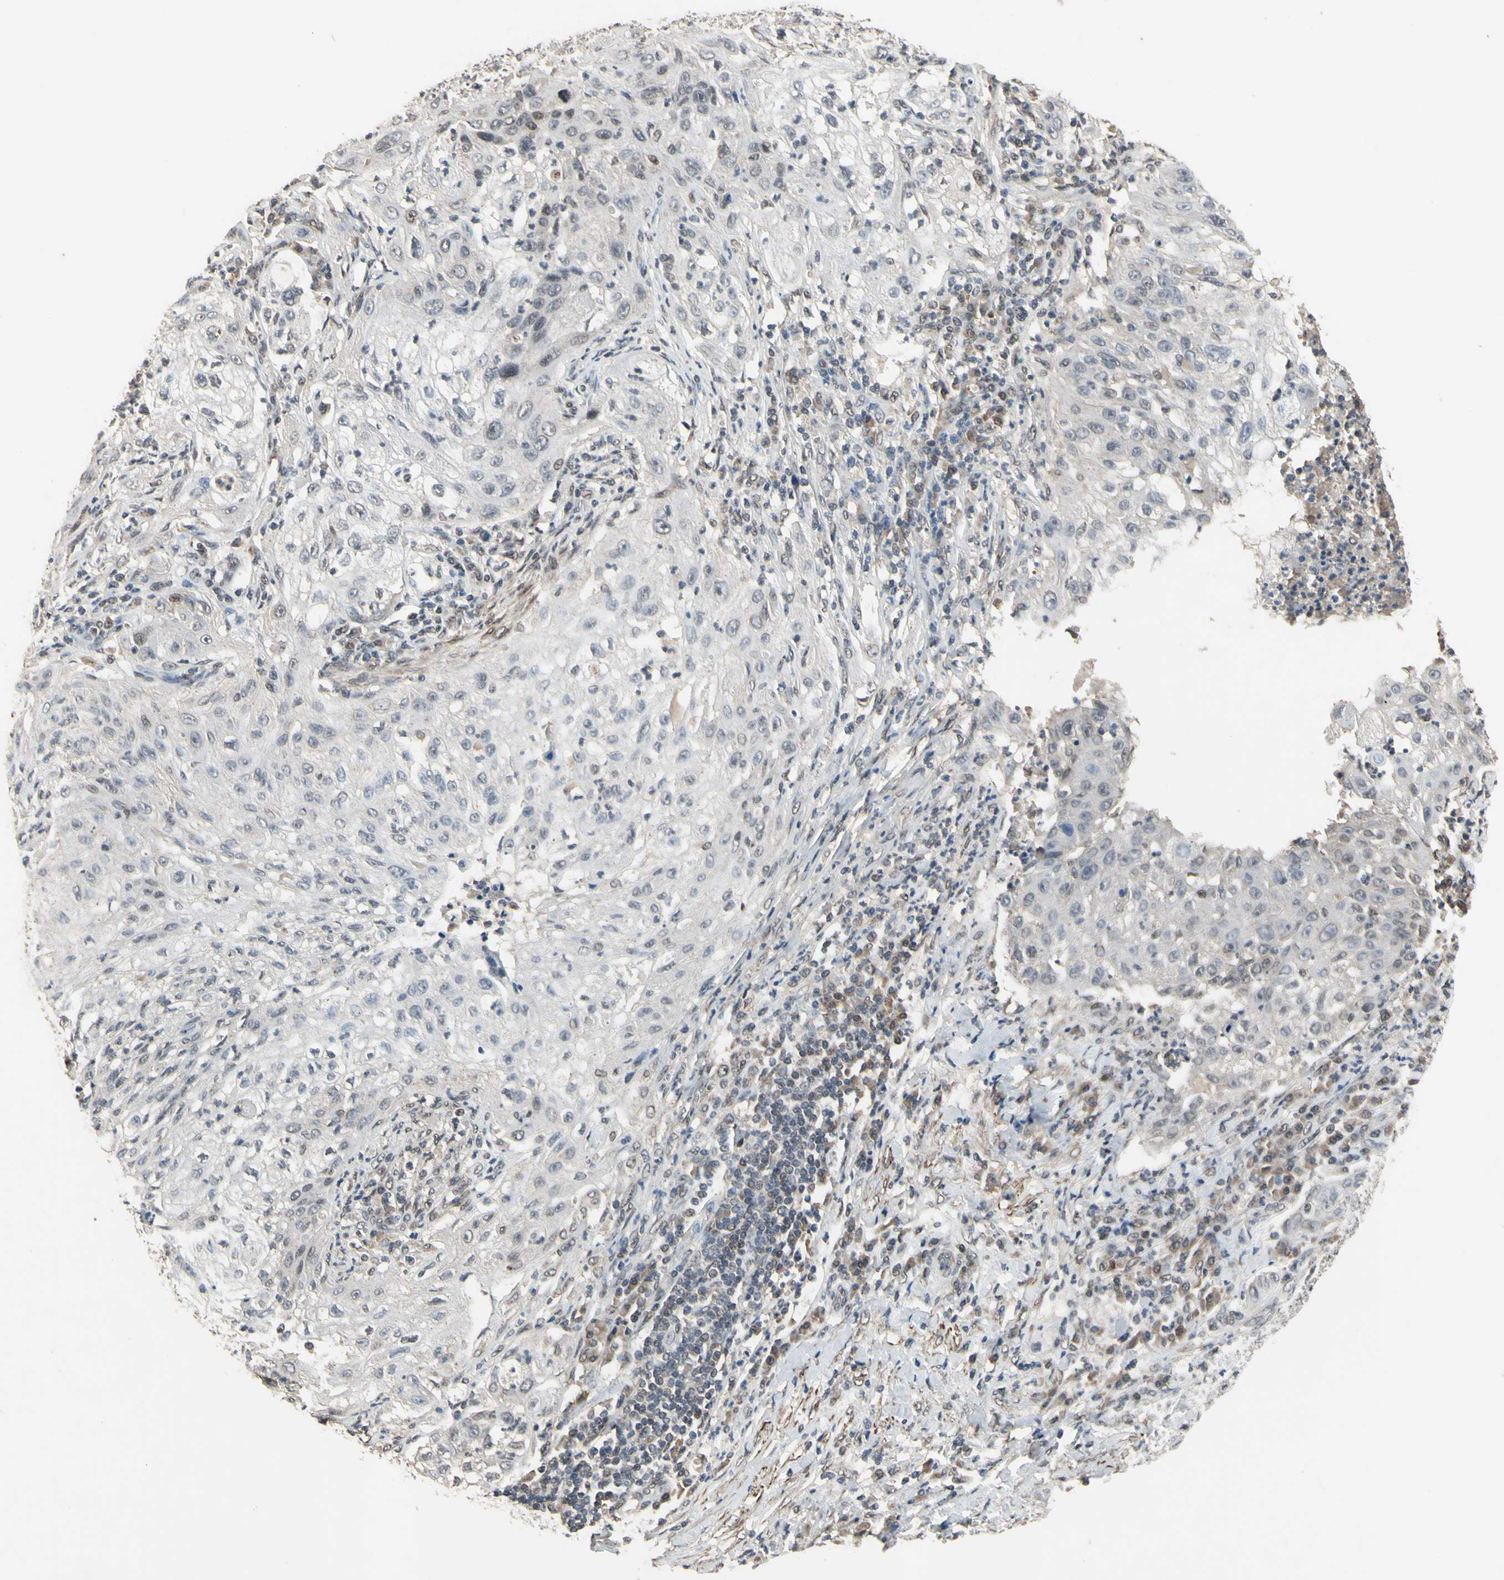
{"staining": {"intensity": "negative", "quantity": "none", "location": "none"}, "tissue": "lung cancer", "cell_type": "Tumor cells", "image_type": "cancer", "snomed": [{"axis": "morphology", "description": "Inflammation, NOS"}, {"axis": "morphology", "description": "Squamous cell carcinoma, NOS"}, {"axis": "topography", "description": "Lymph node"}, {"axis": "topography", "description": "Soft tissue"}, {"axis": "topography", "description": "Lung"}], "caption": "A high-resolution photomicrograph shows IHC staining of lung cancer (squamous cell carcinoma), which shows no significant expression in tumor cells. The staining is performed using DAB brown chromogen with nuclei counter-stained in using hematoxylin.", "gene": "ZNF174", "patient": {"sex": "male", "age": 66}}